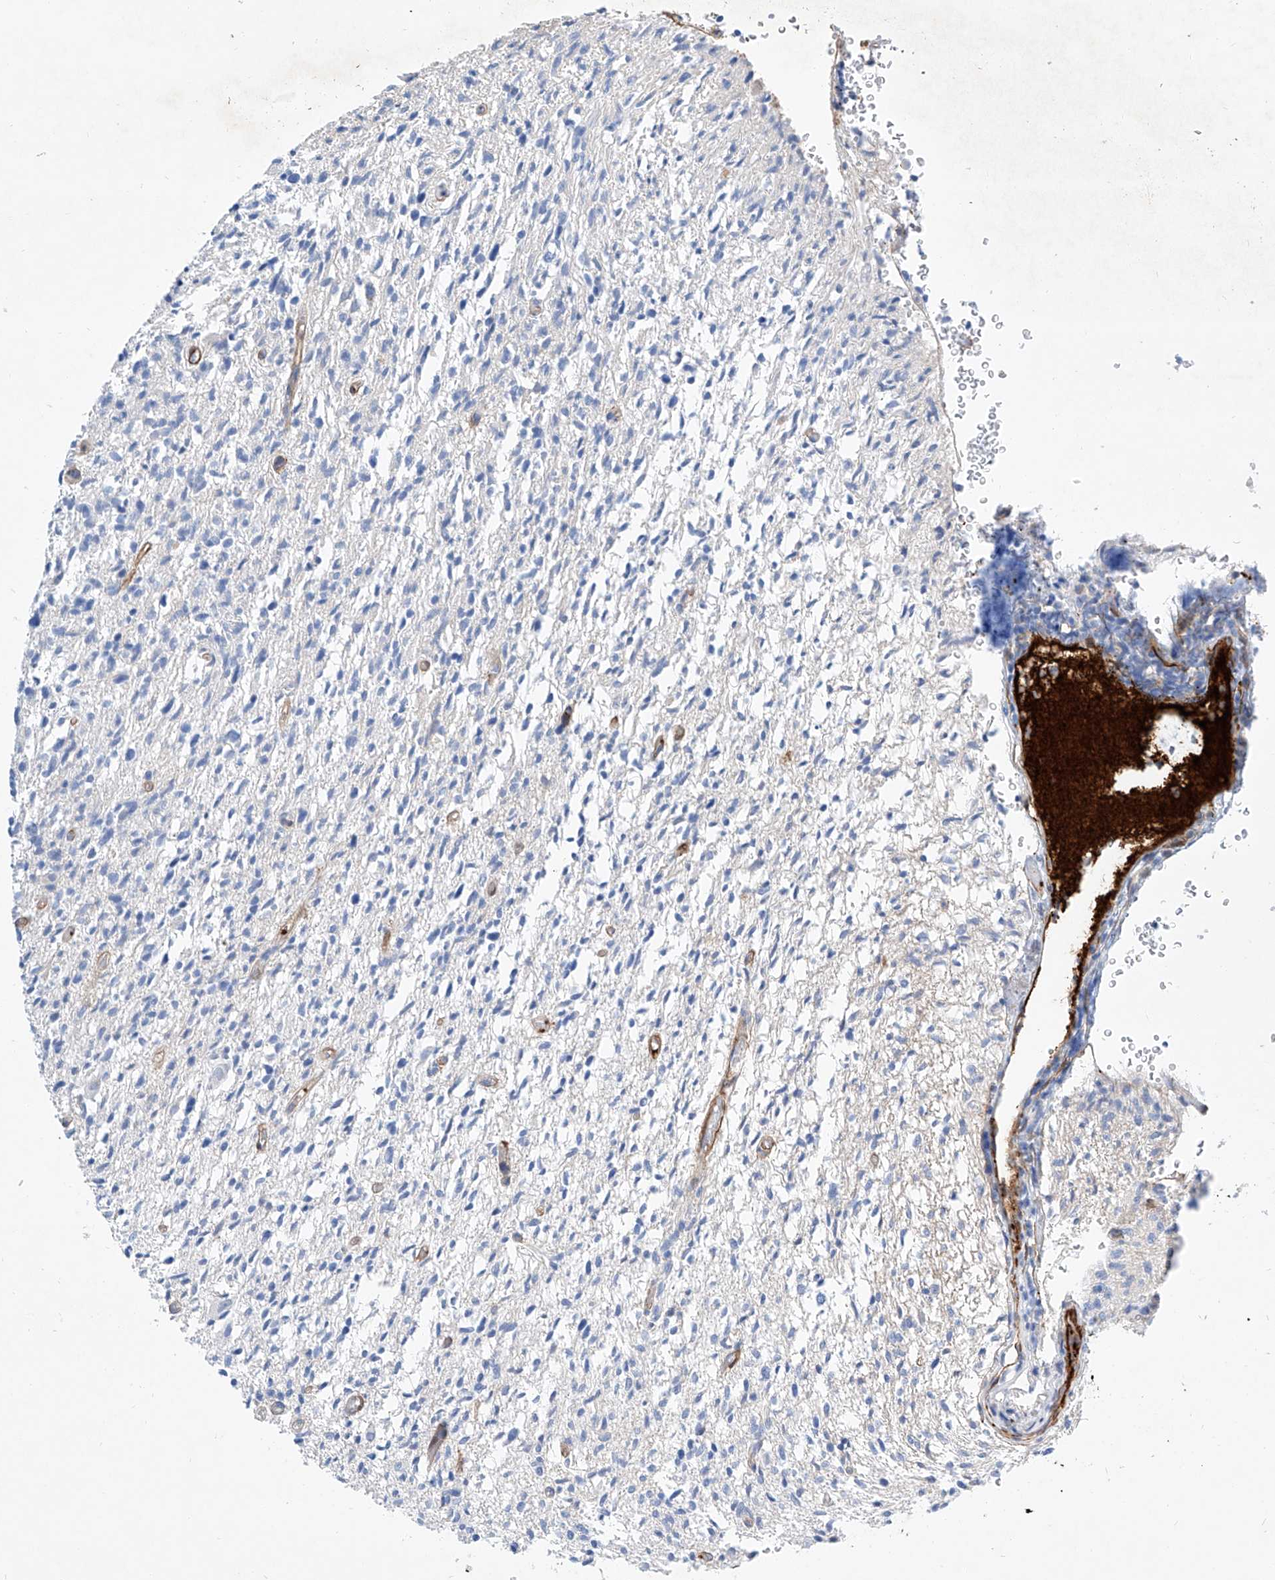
{"staining": {"intensity": "negative", "quantity": "none", "location": "none"}, "tissue": "glioma", "cell_type": "Tumor cells", "image_type": "cancer", "snomed": [{"axis": "morphology", "description": "Glioma, malignant, High grade"}, {"axis": "topography", "description": "Brain"}], "caption": "Image shows no significant protein positivity in tumor cells of malignant glioma (high-grade).", "gene": "TAS2R60", "patient": {"sex": "female", "age": 57}}